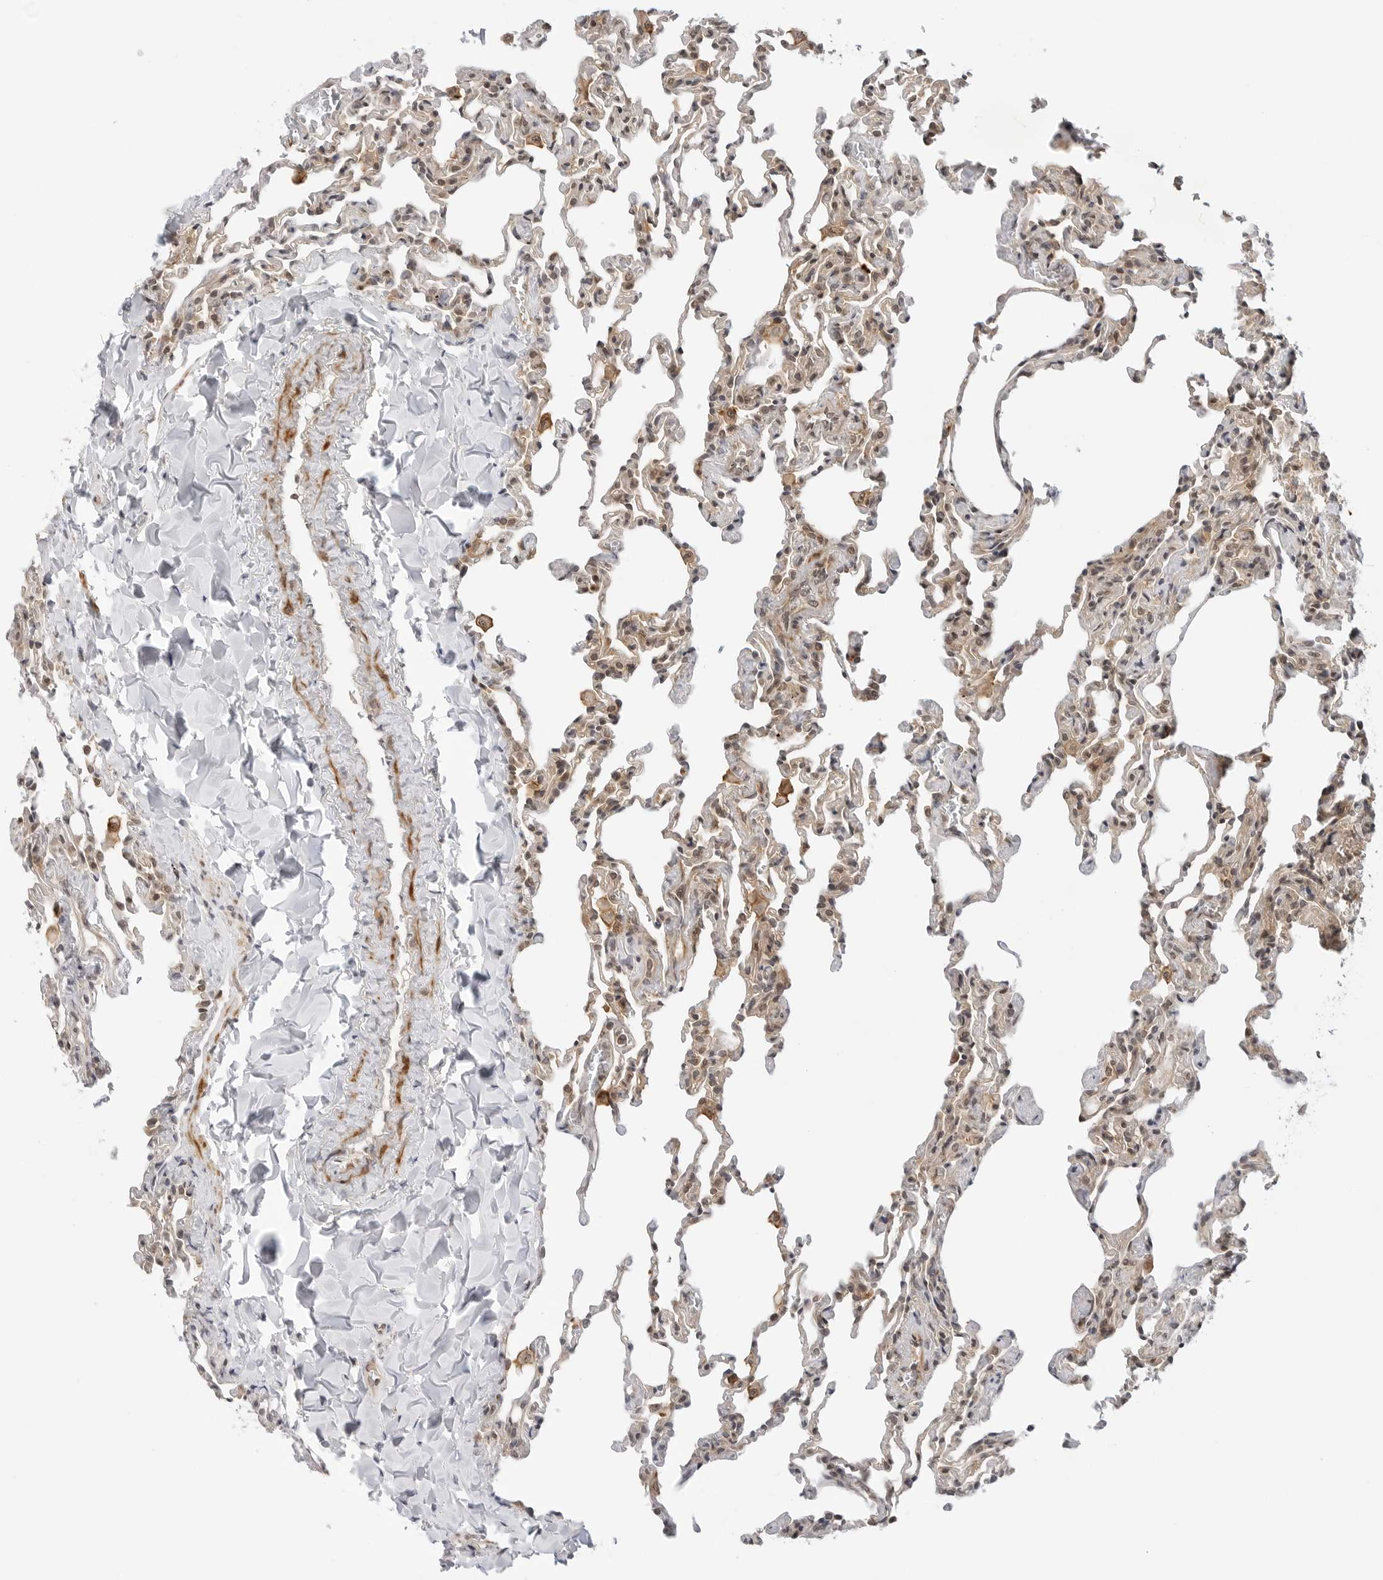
{"staining": {"intensity": "weak", "quantity": "25%-75%", "location": "cytoplasmic/membranous"}, "tissue": "lung", "cell_type": "Alveolar cells", "image_type": "normal", "snomed": [{"axis": "morphology", "description": "Normal tissue, NOS"}, {"axis": "topography", "description": "Lung"}], "caption": "Immunohistochemical staining of benign human lung demonstrates 25%-75% levels of weak cytoplasmic/membranous protein positivity in approximately 25%-75% of alveolar cells.", "gene": "MAP2K5", "patient": {"sex": "male", "age": 20}}